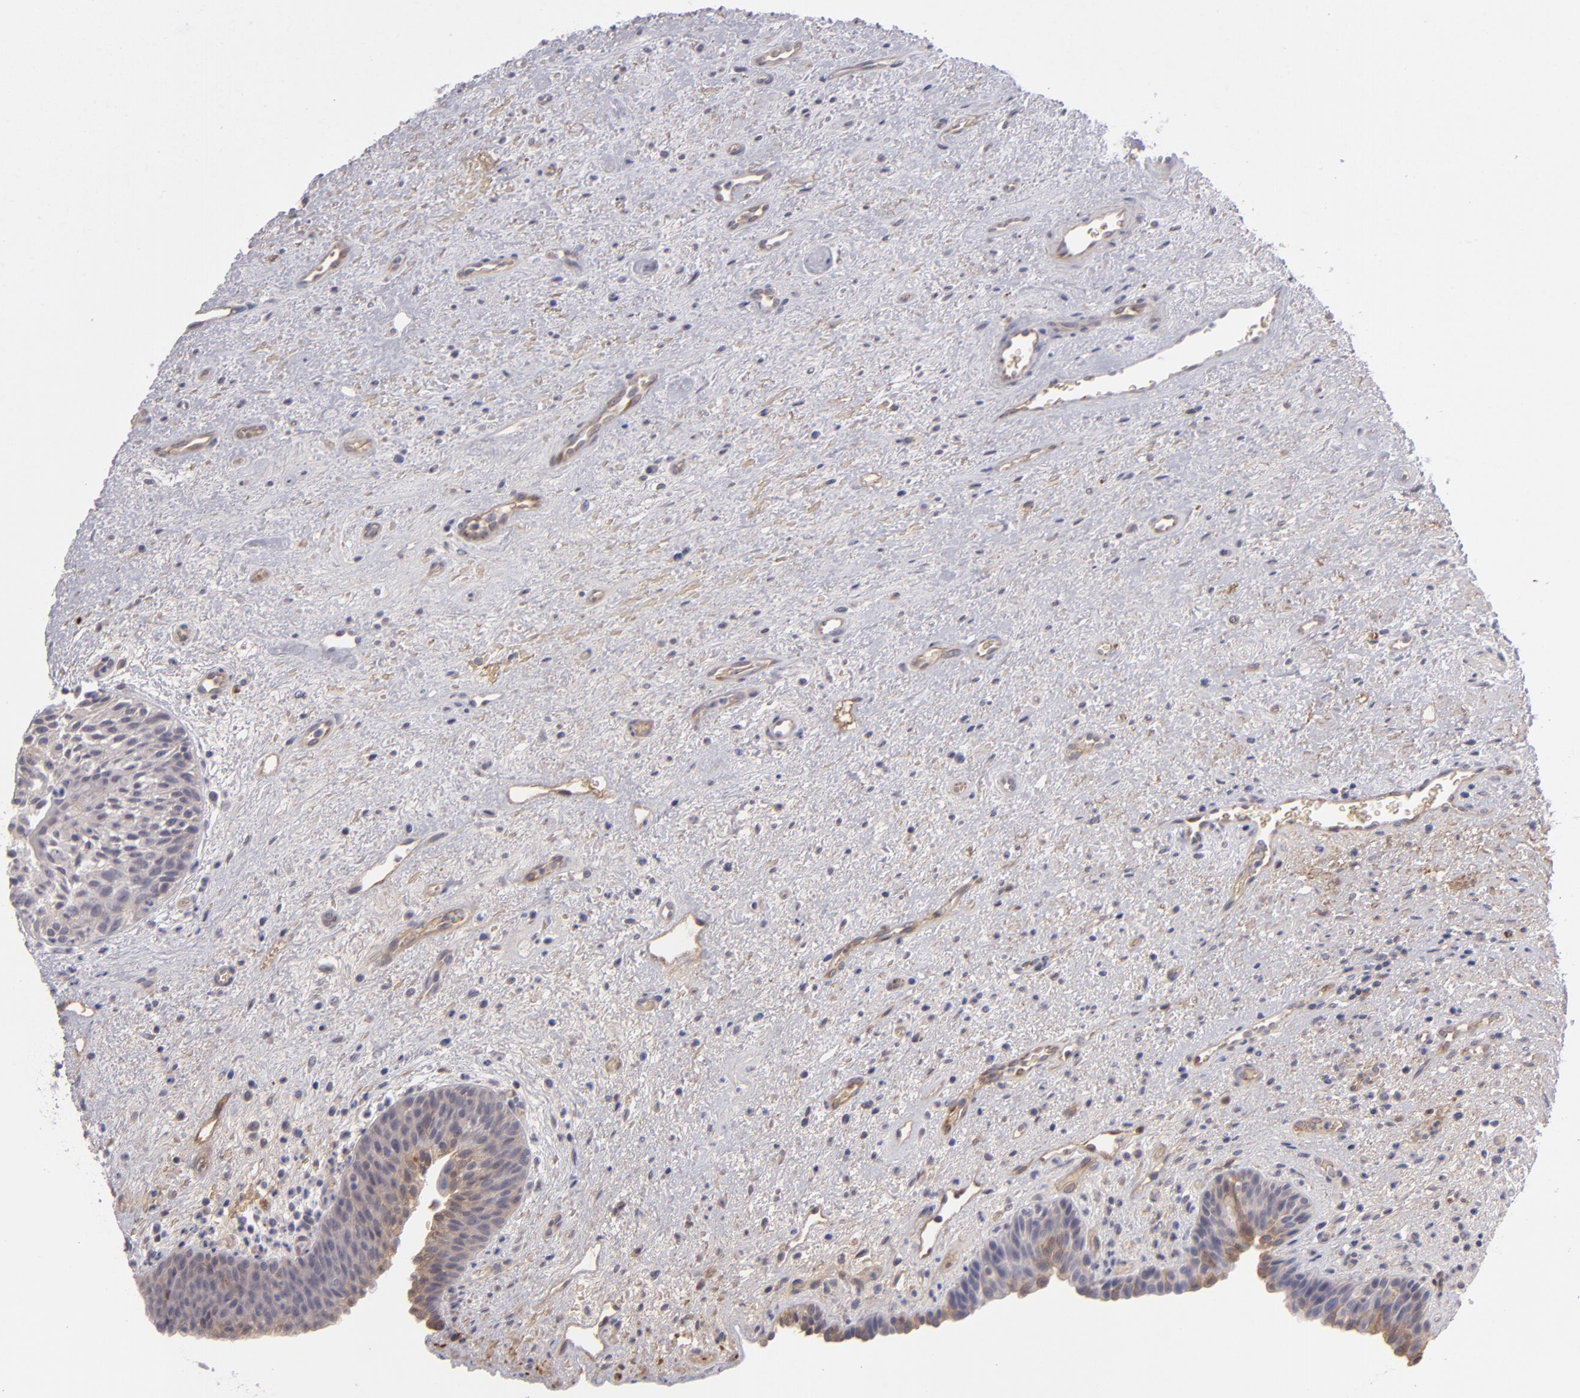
{"staining": {"intensity": "moderate", "quantity": "<25%", "location": "cytoplasmic/membranous"}, "tissue": "urinary bladder", "cell_type": "Urothelial cells", "image_type": "normal", "snomed": [{"axis": "morphology", "description": "Normal tissue, NOS"}, {"axis": "topography", "description": "Urinary bladder"}], "caption": "Urothelial cells show low levels of moderate cytoplasmic/membranous staining in approximately <25% of cells in unremarkable urinary bladder. (brown staining indicates protein expression, while blue staining denotes nuclei).", "gene": "ITIH4", "patient": {"sex": "male", "age": 48}}